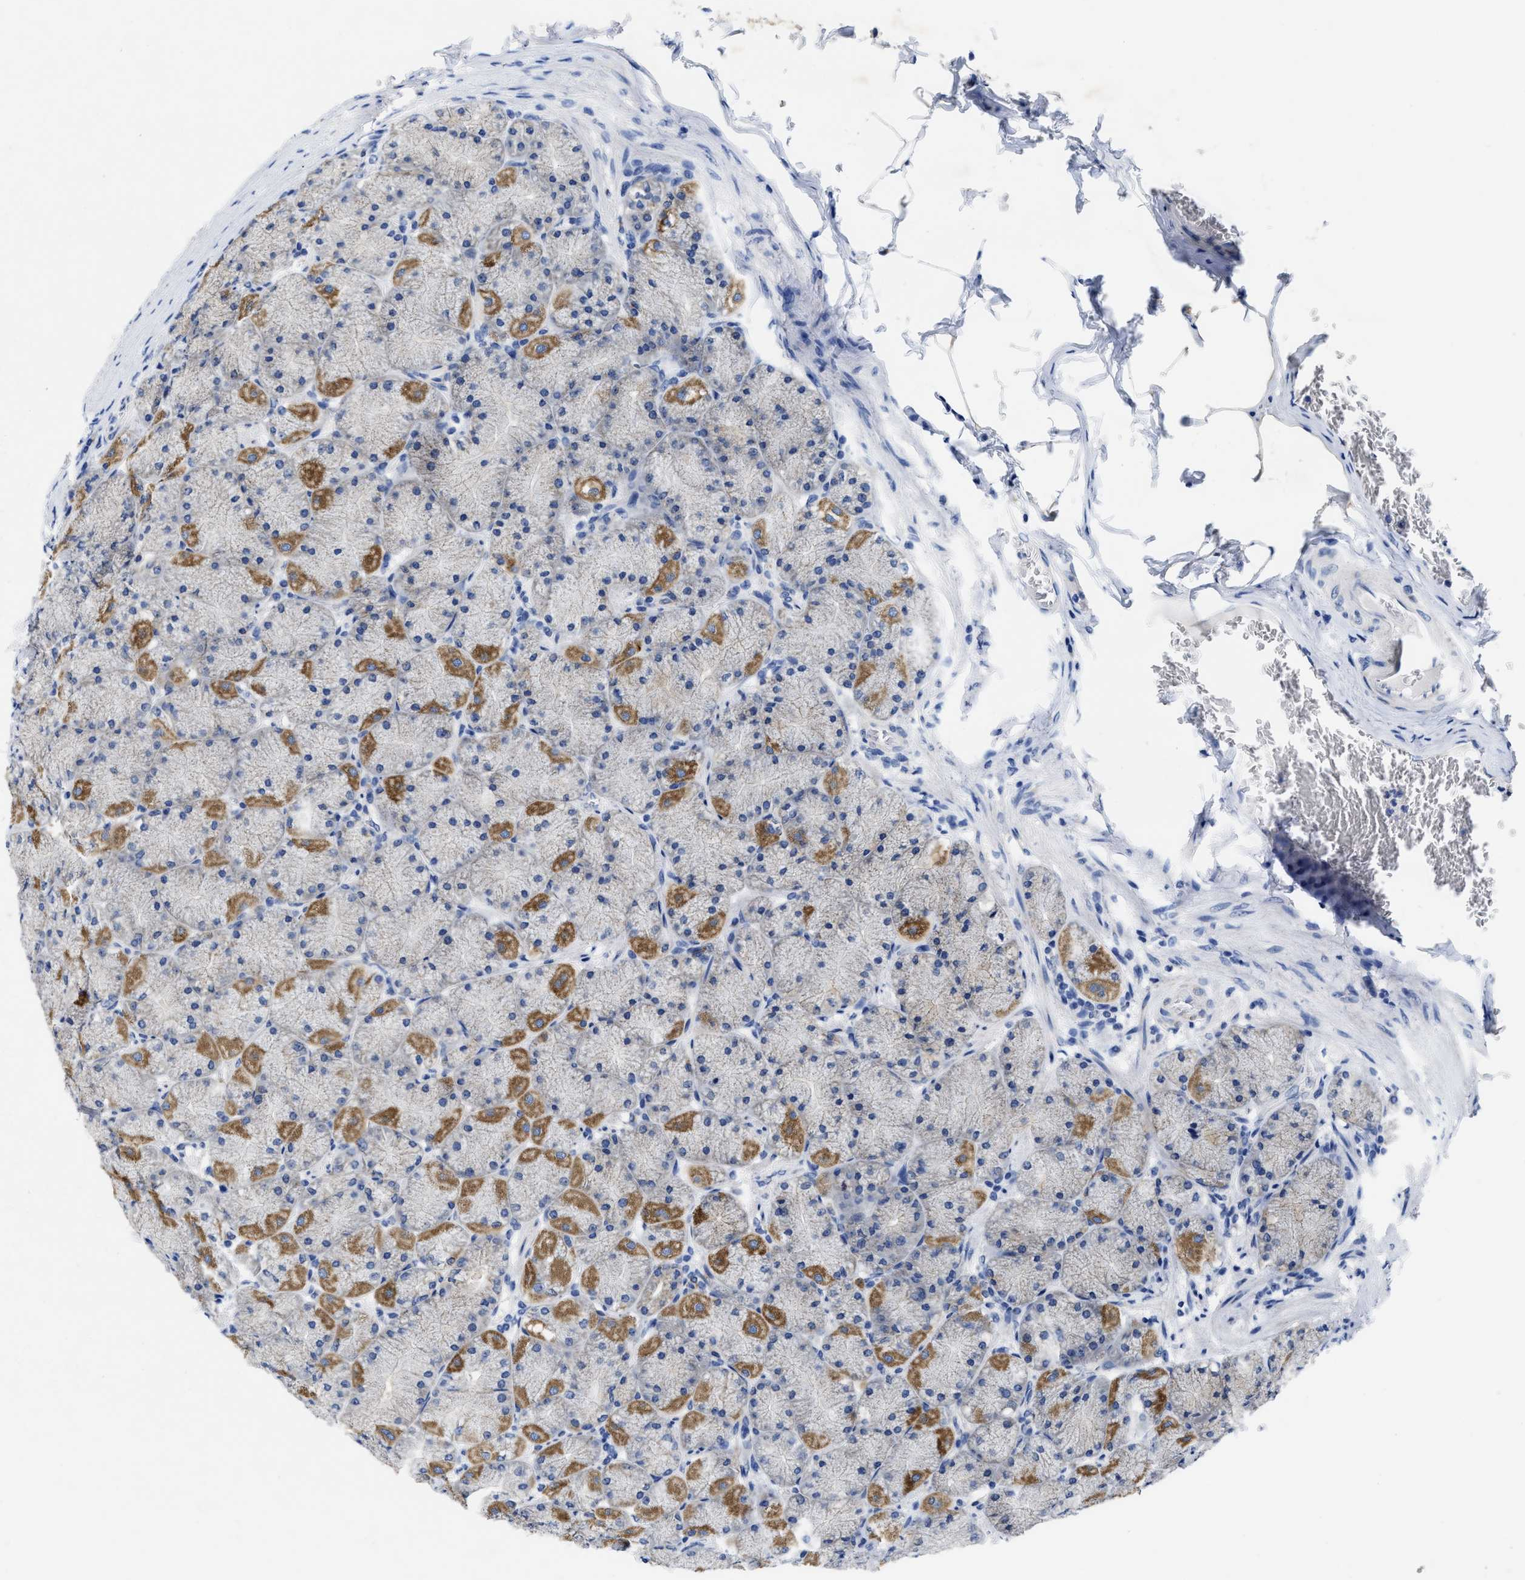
{"staining": {"intensity": "moderate", "quantity": "25%-75%", "location": "cytoplasmic/membranous"}, "tissue": "stomach", "cell_type": "Glandular cells", "image_type": "normal", "snomed": [{"axis": "morphology", "description": "Normal tissue, NOS"}, {"axis": "topography", "description": "Stomach, upper"}], "caption": "Immunohistochemistry histopathology image of benign stomach stained for a protein (brown), which shows medium levels of moderate cytoplasmic/membranous staining in approximately 25%-75% of glandular cells.", "gene": "TBRG4", "patient": {"sex": "female", "age": 56}}